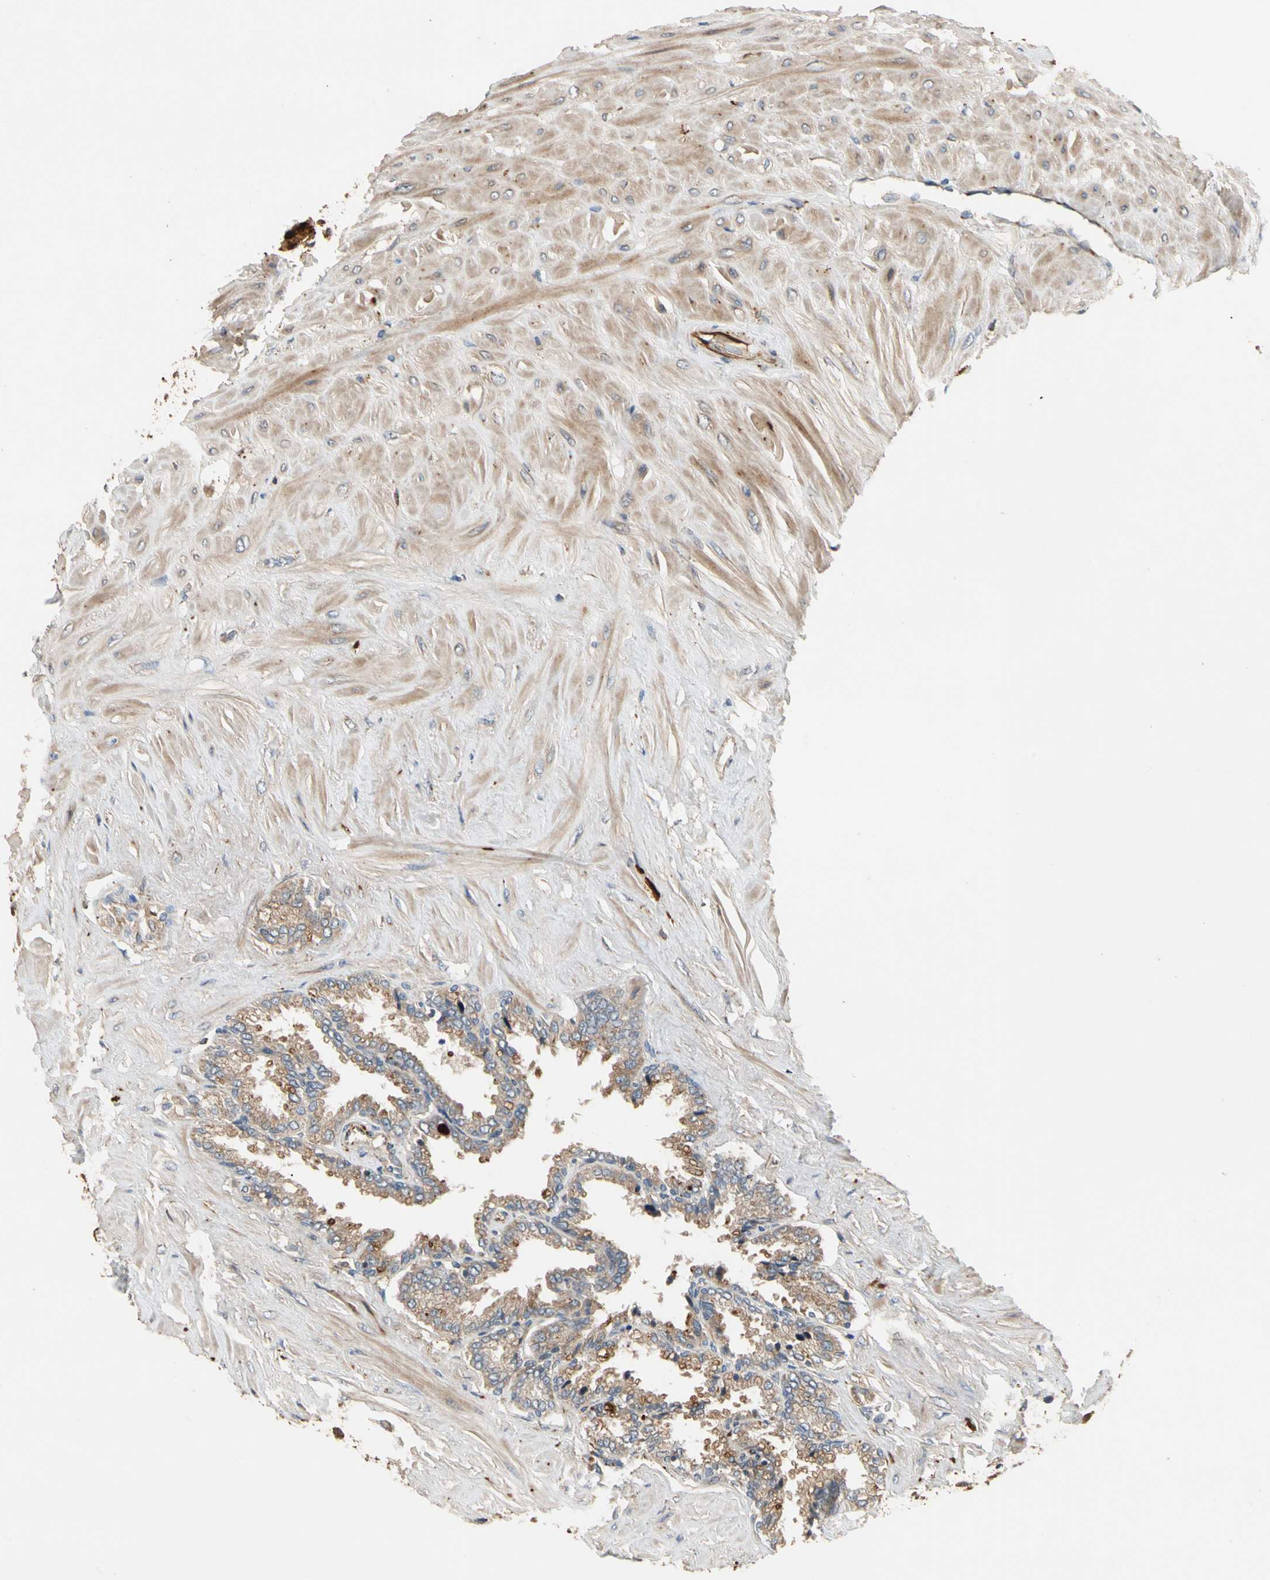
{"staining": {"intensity": "moderate", "quantity": ">75%", "location": "cytoplasmic/membranous"}, "tissue": "seminal vesicle", "cell_type": "Glandular cells", "image_type": "normal", "snomed": [{"axis": "morphology", "description": "Normal tissue, NOS"}, {"axis": "topography", "description": "Seminal veicle"}], "caption": "Immunohistochemical staining of benign seminal vesicle reveals moderate cytoplasmic/membranous protein expression in about >75% of glandular cells.", "gene": "FGD6", "patient": {"sex": "male", "age": 46}}